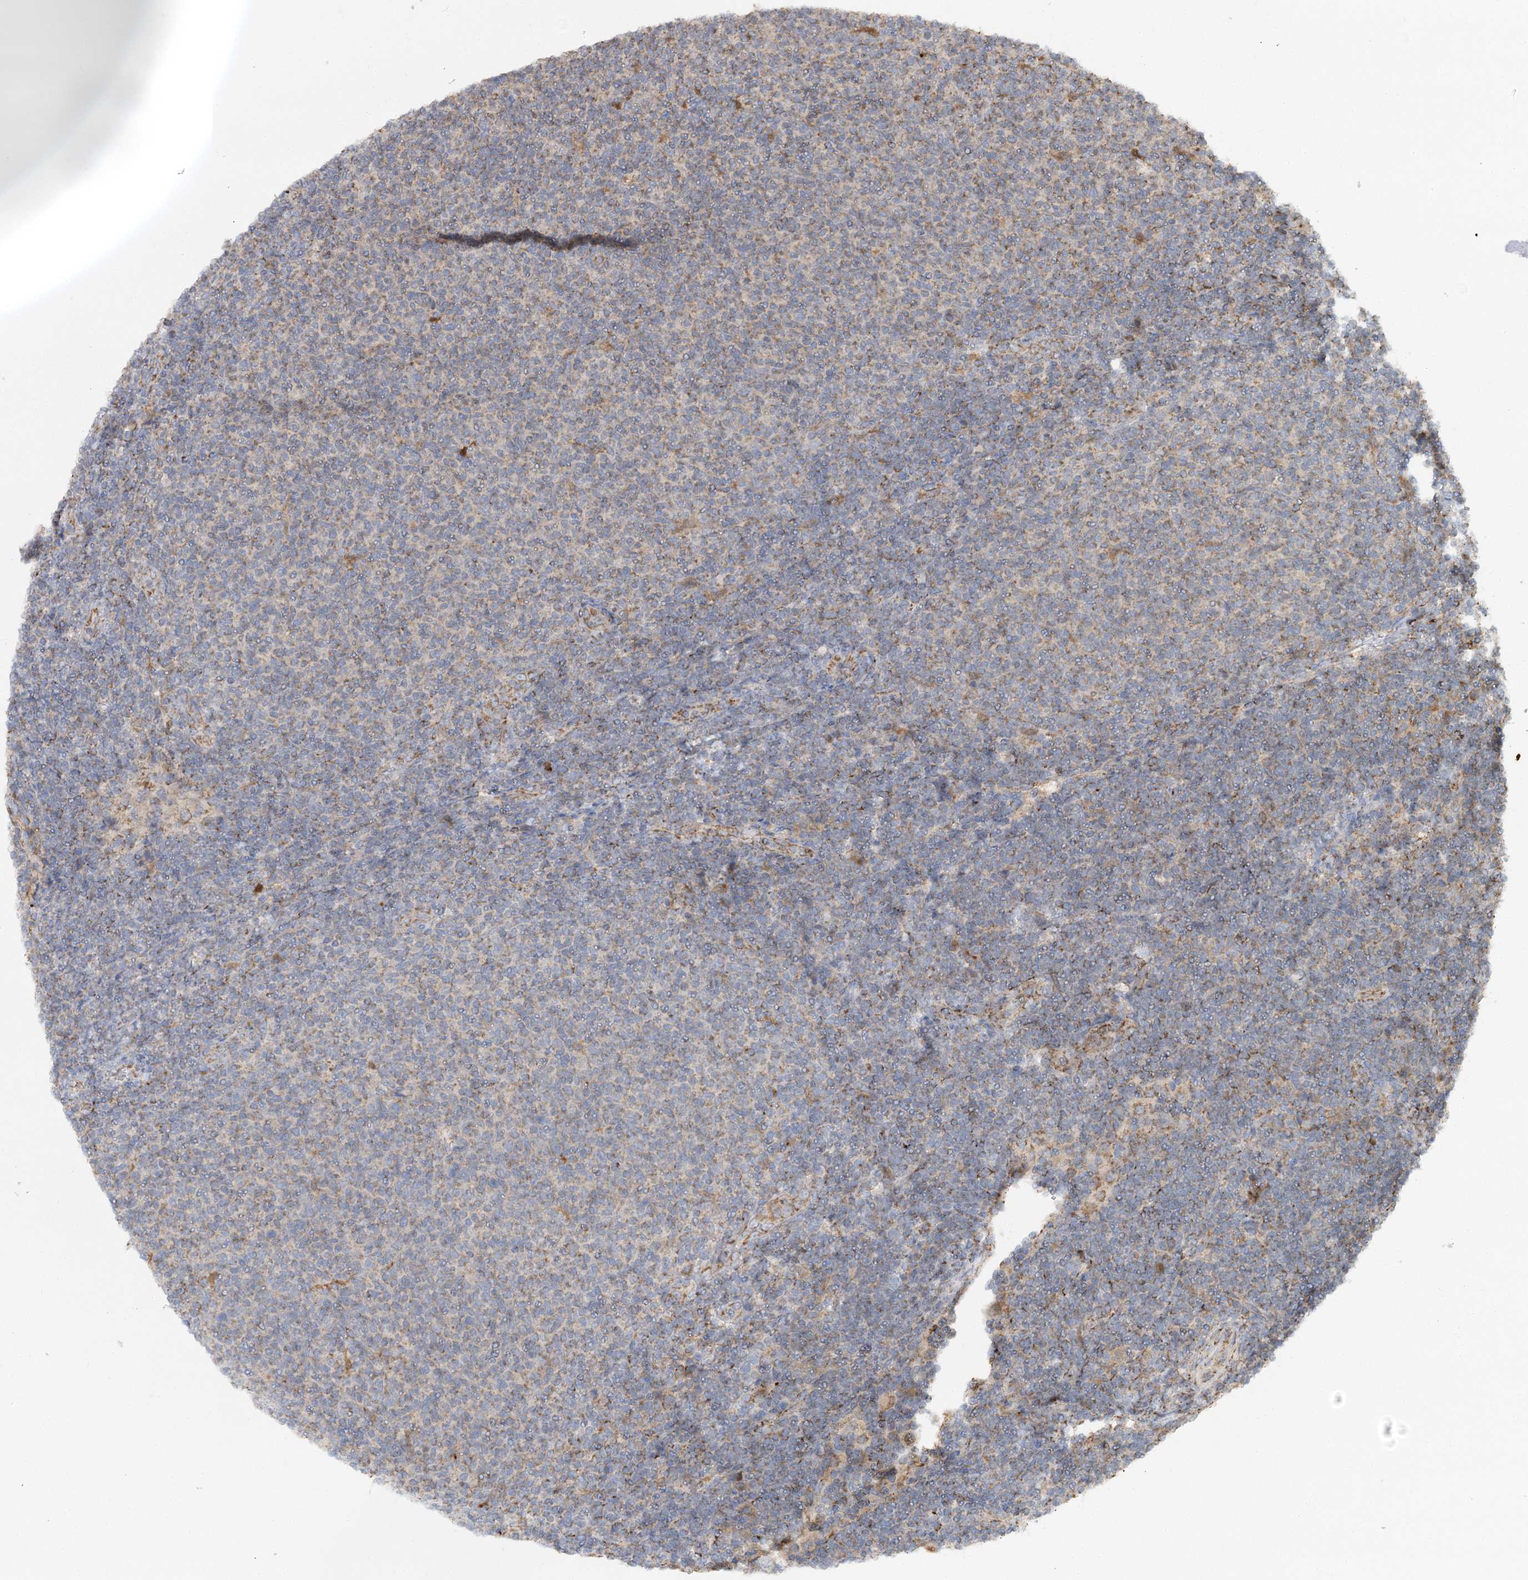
{"staining": {"intensity": "weak", "quantity": "25%-75%", "location": "cytoplasmic/membranous"}, "tissue": "lymphoma", "cell_type": "Tumor cells", "image_type": "cancer", "snomed": [{"axis": "morphology", "description": "Malignant lymphoma, non-Hodgkin's type, Low grade"}, {"axis": "topography", "description": "Lymph node"}], "caption": "Lymphoma stained with DAB (3,3'-diaminobenzidine) immunohistochemistry (IHC) exhibits low levels of weak cytoplasmic/membranous positivity in about 25%-75% of tumor cells.", "gene": "PYROXD2", "patient": {"sex": "male", "age": 66}}